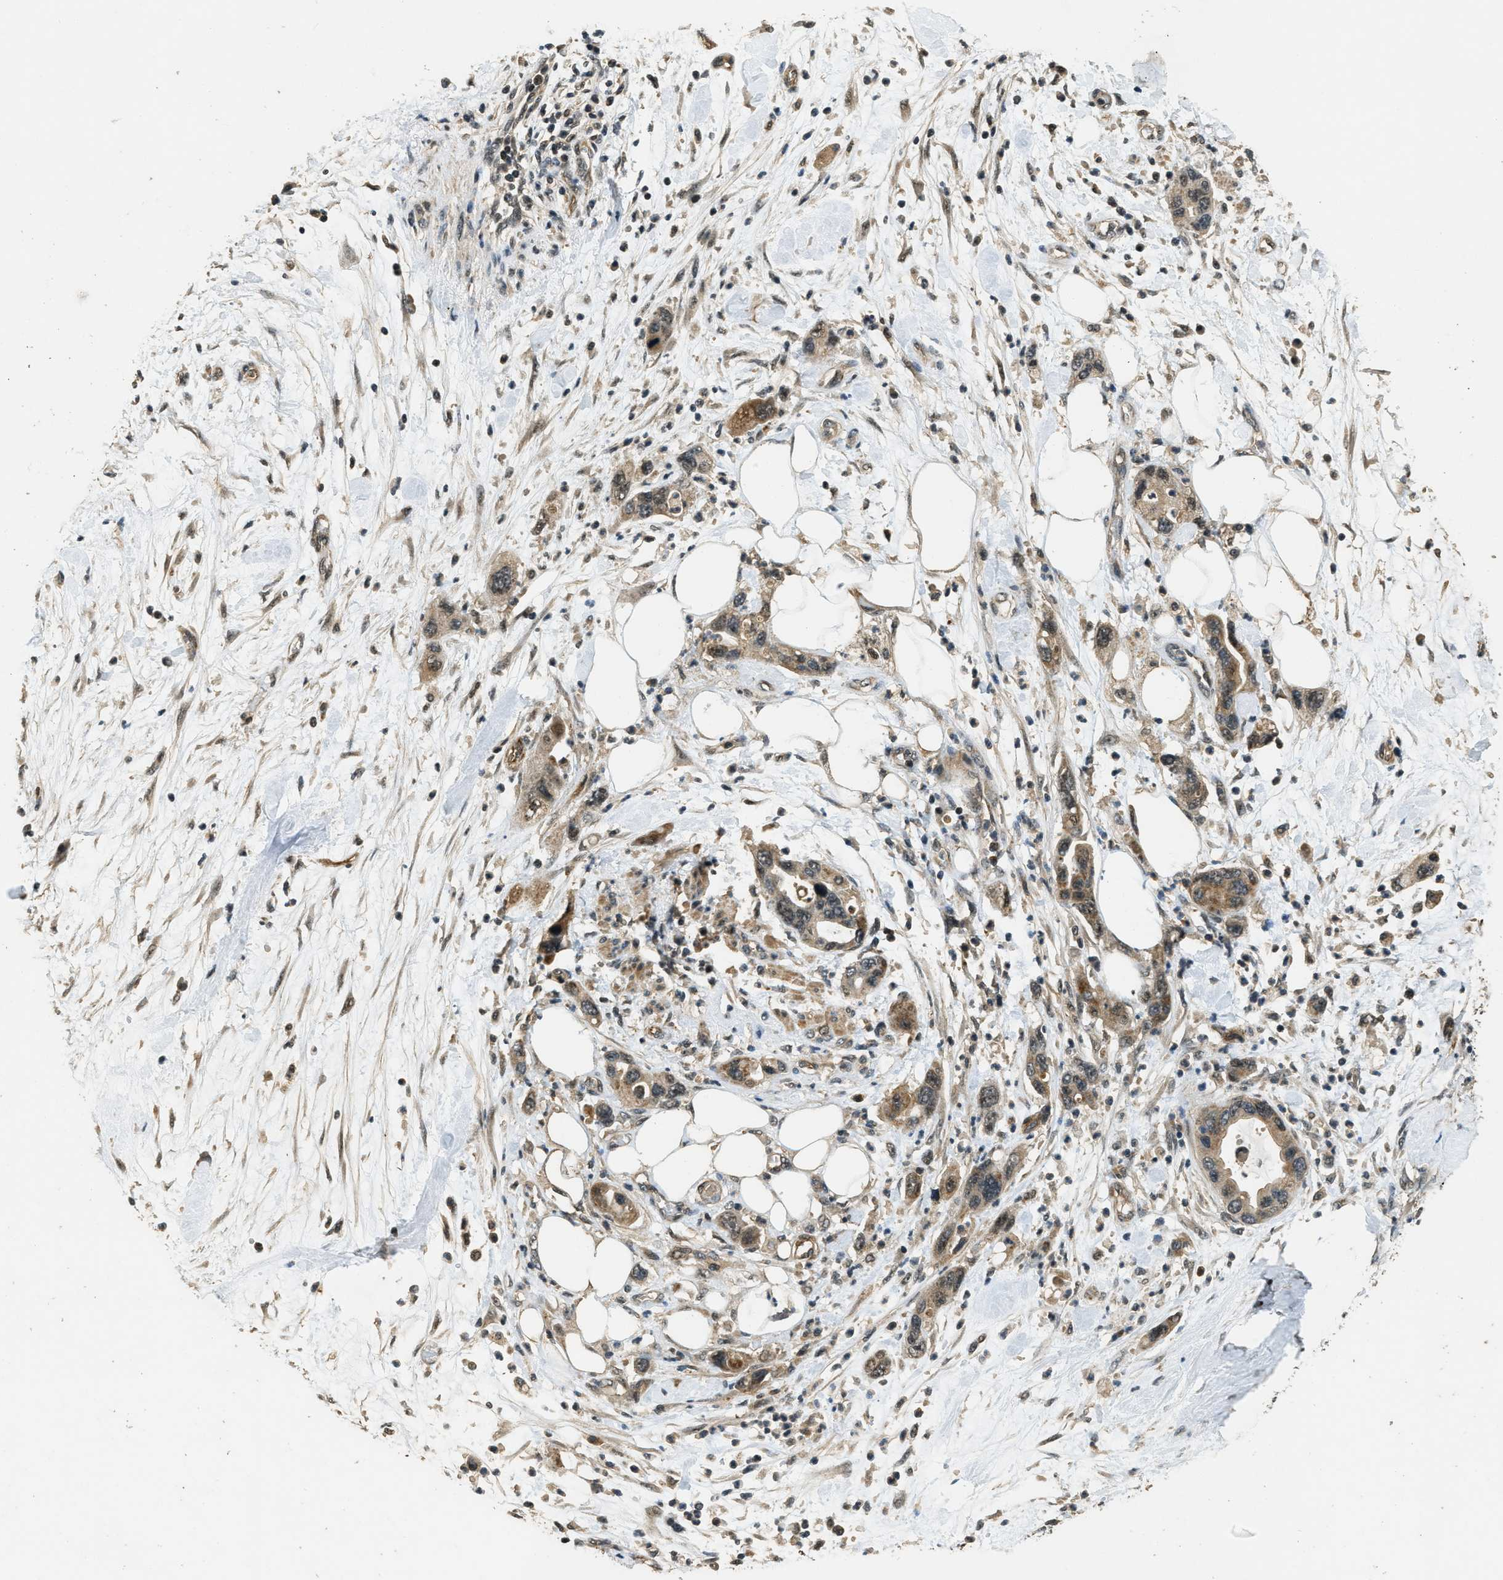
{"staining": {"intensity": "moderate", "quantity": ">75%", "location": "cytoplasmic/membranous"}, "tissue": "pancreatic cancer", "cell_type": "Tumor cells", "image_type": "cancer", "snomed": [{"axis": "morphology", "description": "Normal tissue, NOS"}, {"axis": "morphology", "description": "Adenocarcinoma, NOS"}, {"axis": "topography", "description": "Pancreas"}], "caption": "Pancreatic adenocarcinoma stained for a protein exhibits moderate cytoplasmic/membranous positivity in tumor cells.", "gene": "MED21", "patient": {"sex": "female", "age": 71}}